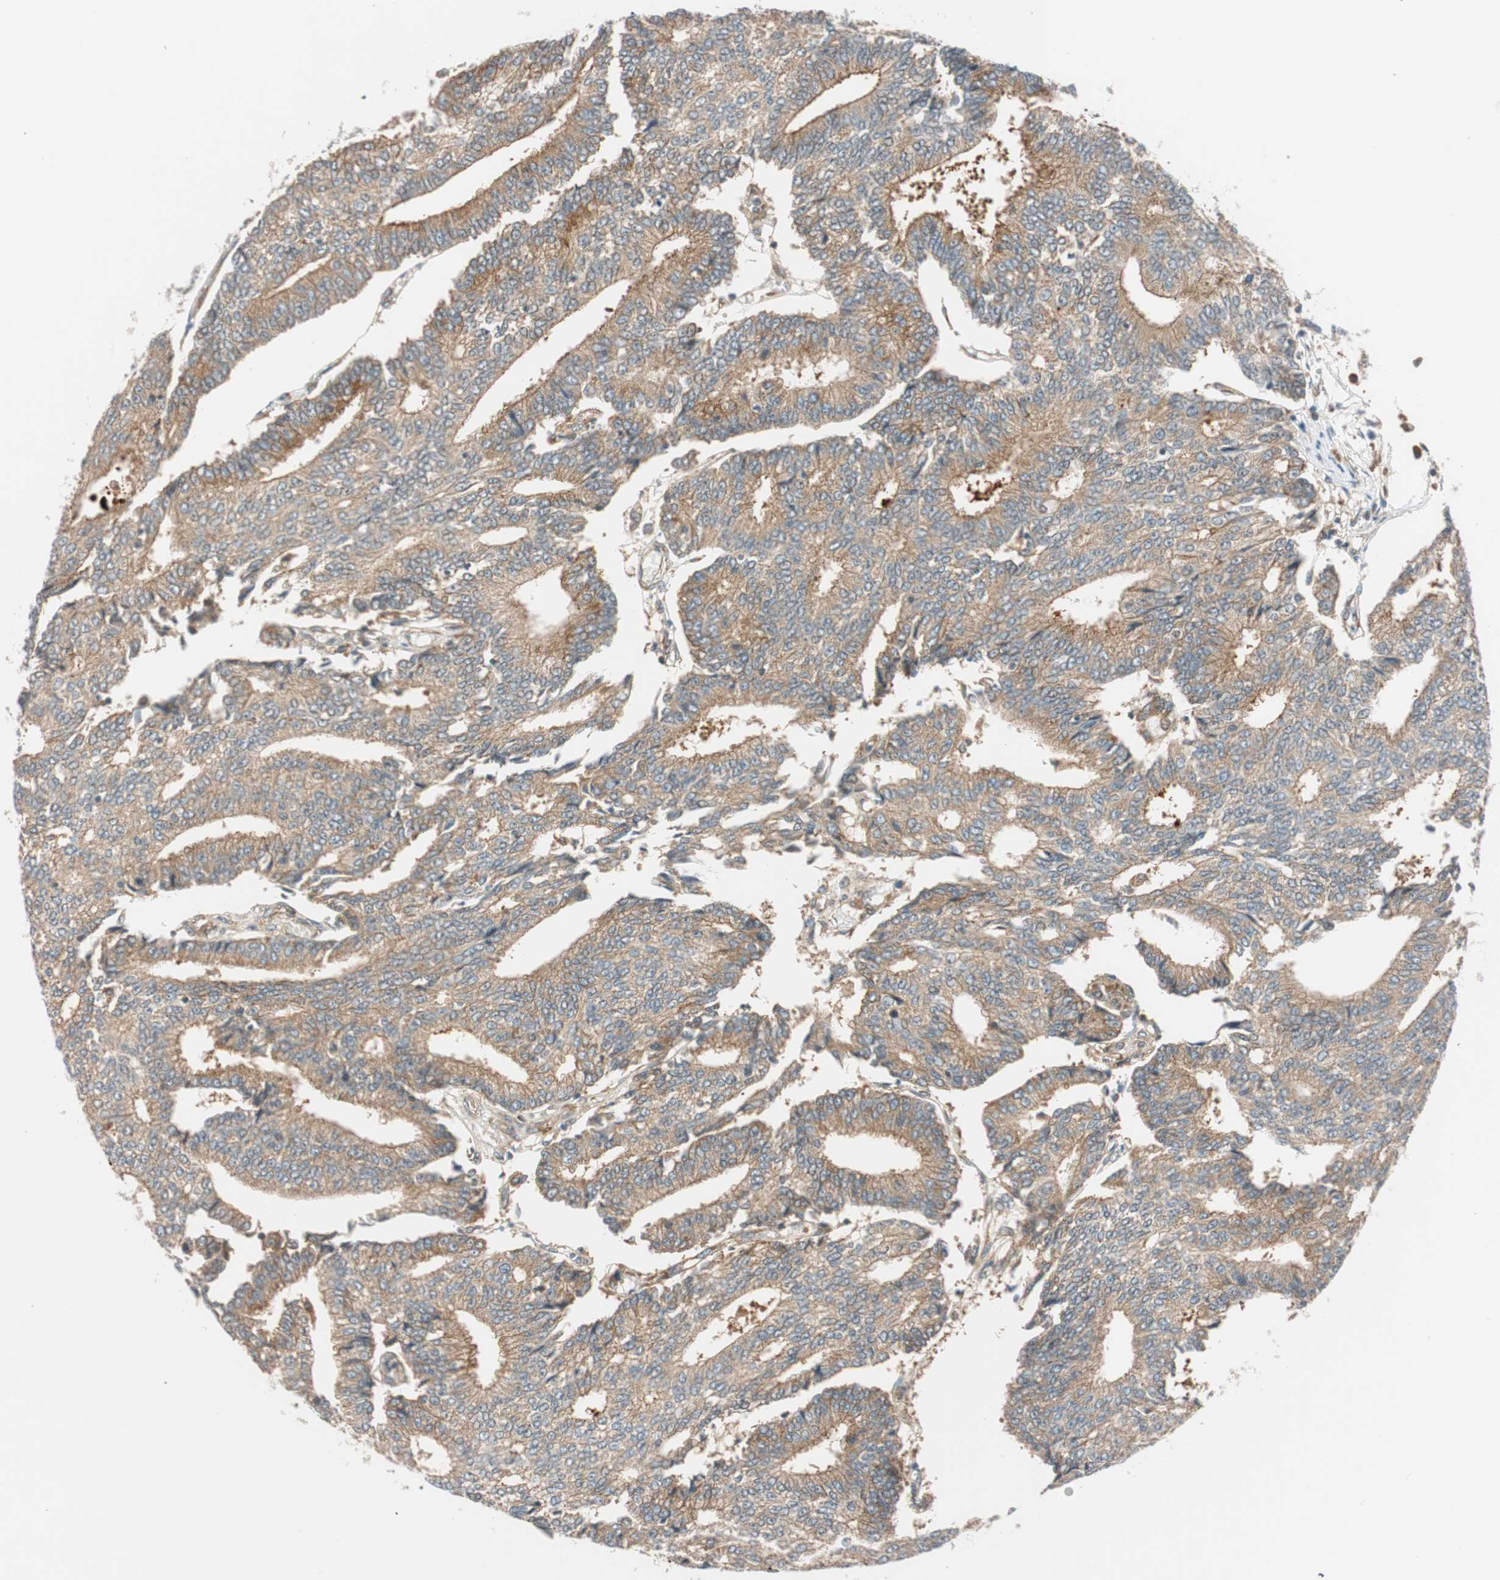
{"staining": {"intensity": "moderate", "quantity": ">75%", "location": "cytoplasmic/membranous"}, "tissue": "prostate cancer", "cell_type": "Tumor cells", "image_type": "cancer", "snomed": [{"axis": "morphology", "description": "Adenocarcinoma, High grade"}, {"axis": "topography", "description": "Prostate"}], "caption": "Immunohistochemistry of human high-grade adenocarcinoma (prostate) reveals medium levels of moderate cytoplasmic/membranous positivity in about >75% of tumor cells.", "gene": "ABI1", "patient": {"sex": "male", "age": 55}}